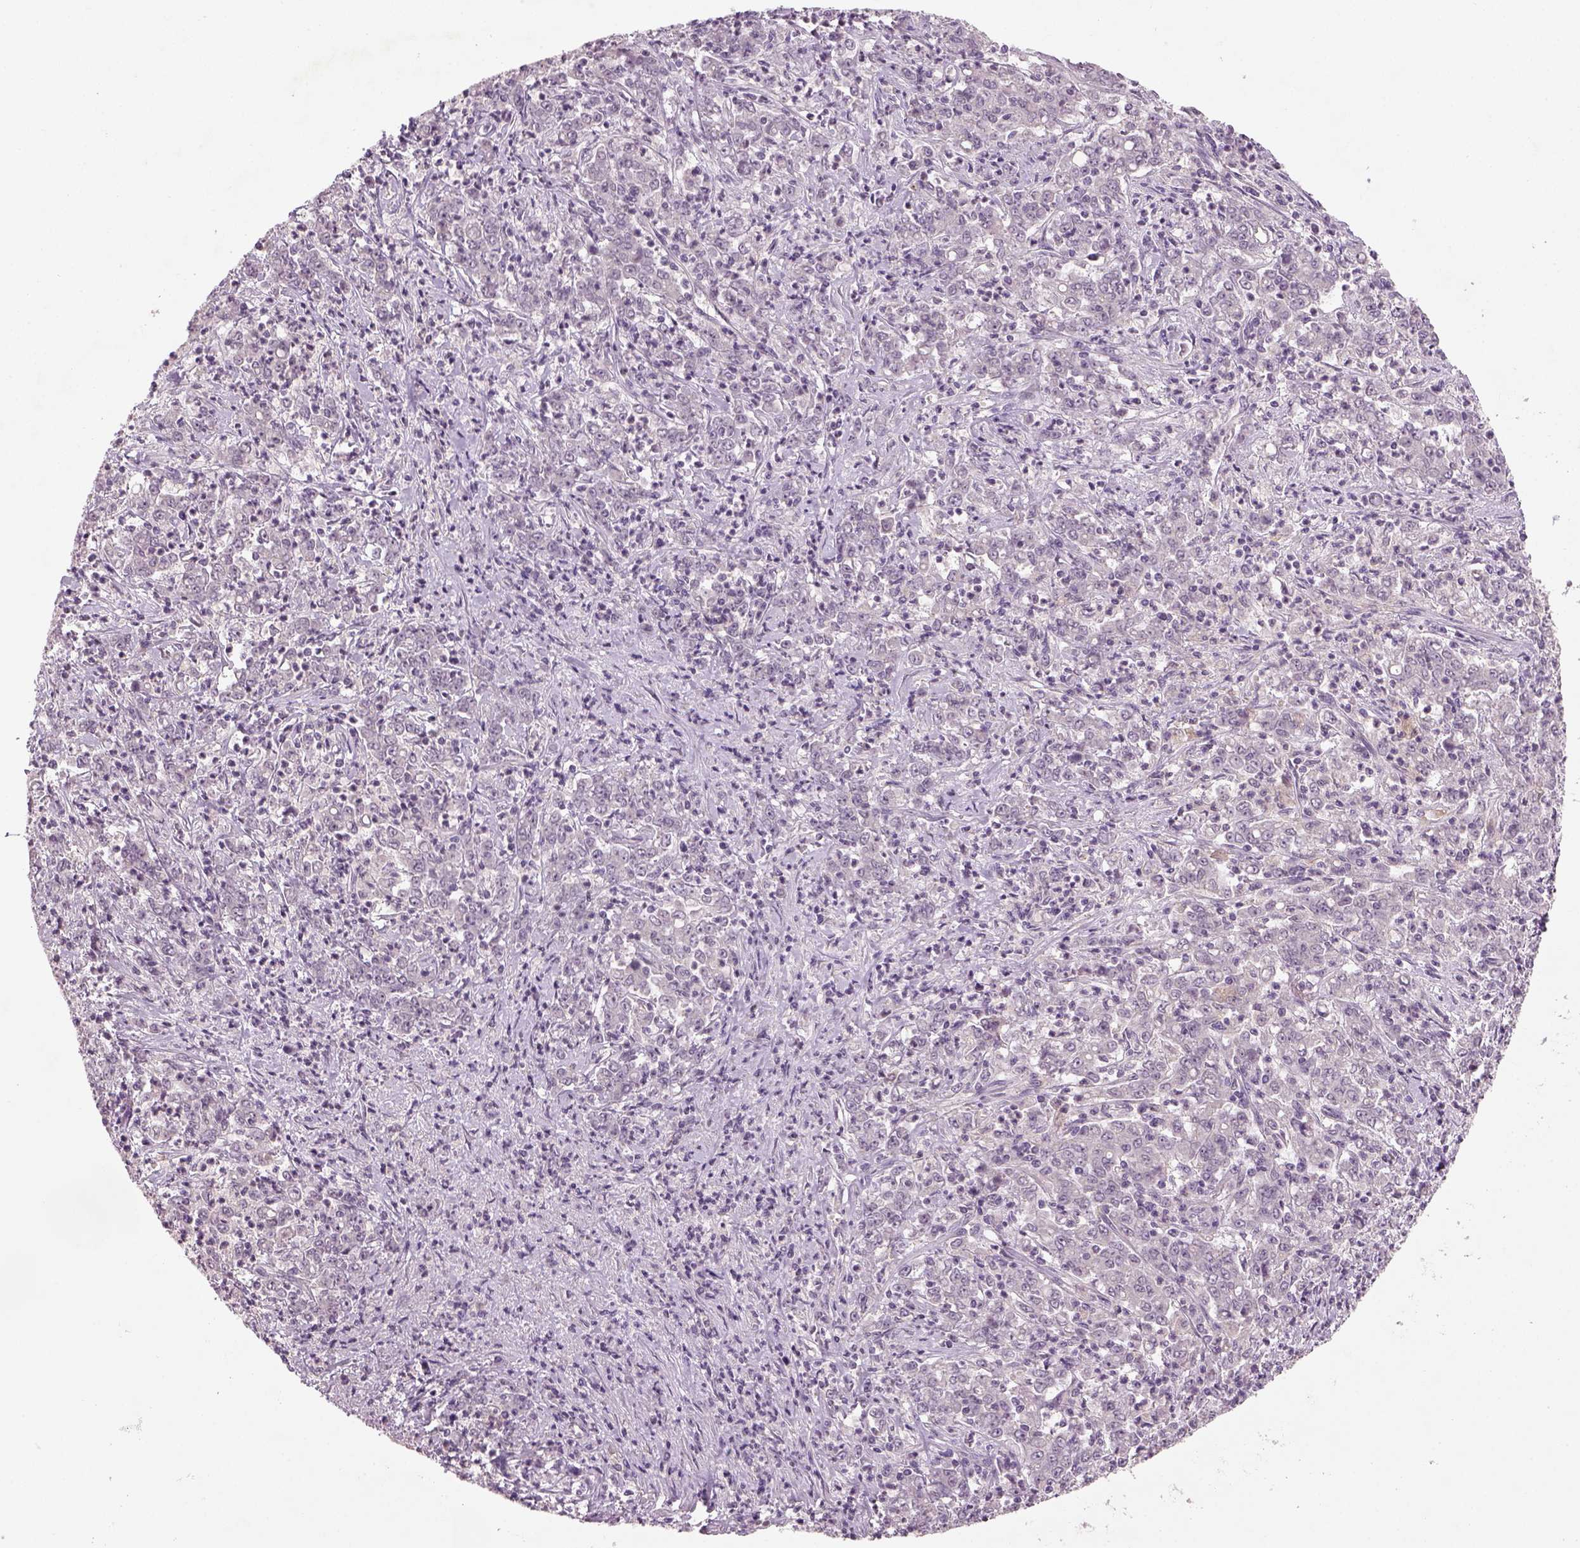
{"staining": {"intensity": "negative", "quantity": "none", "location": "none"}, "tissue": "stomach cancer", "cell_type": "Tumor cells", "image_type": "cancer", "snomed": [{"axis": "morphology", "description": "Adenocarcinoma, NOS"}, {"axis": "topography", "description": "Stomach, lower"}], "caption": "A high-resolution histopathology image shows immunohistochemistry (IHC) staining of adenocarcinoma (stomach), which exhibits no significant positivity in tumor cells.", "gene": "GDNF", "patient": {"sex": "female", "age": 71}}